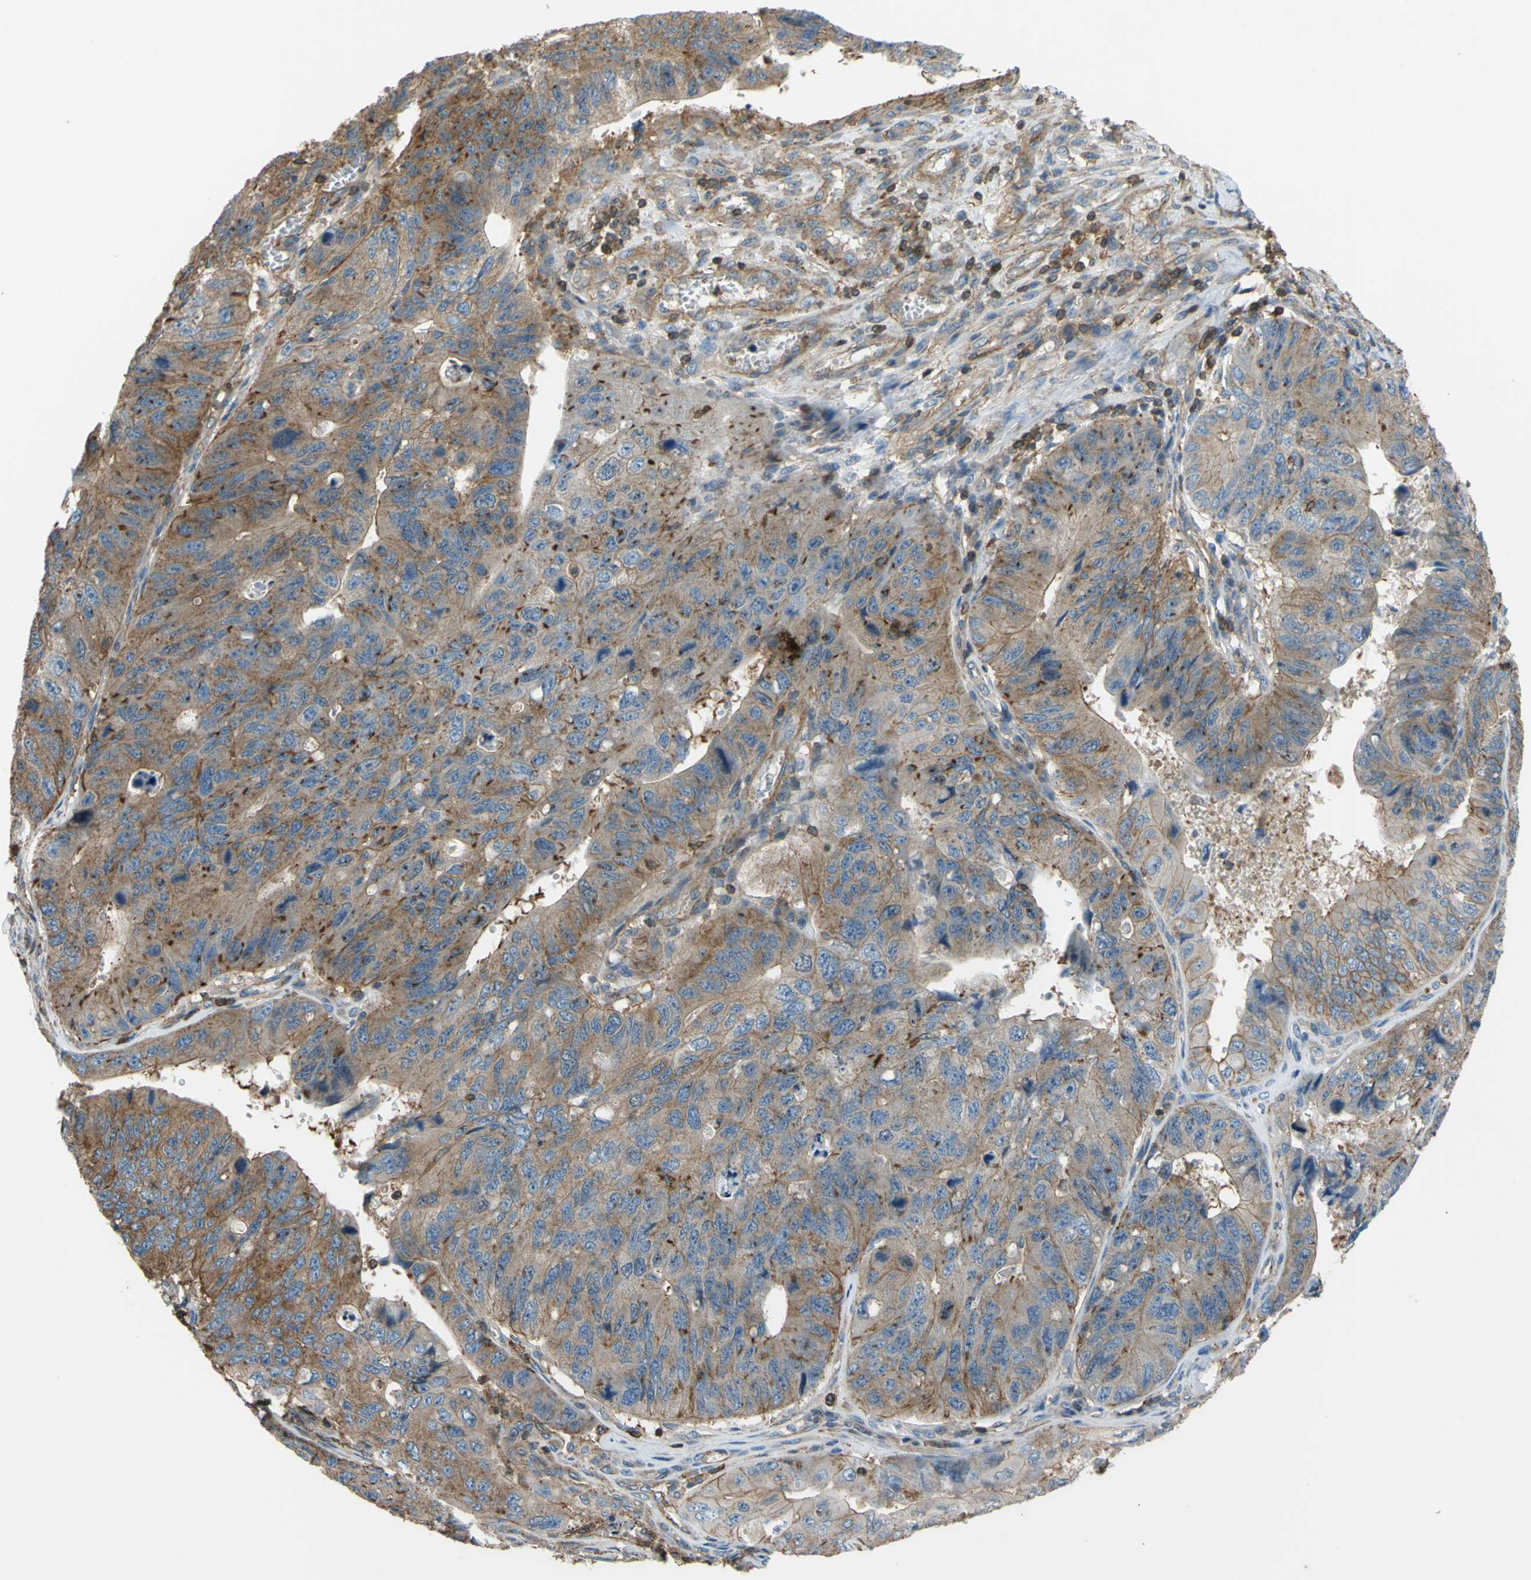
{"staining": {"intensity": "moderate", "quantity": ">75%", "location": "cytoplasmic/membranous"}, "tissue": "stomach cancer", "cell_type": "Tumor cells", "image_type": "cancer", "snomed": [{"axis": "morphology", "description": "Adenocarcinoma, NOS"}, {"axis": "topography", "description": "Stomach"}], "caption": "Stomach cancer stained with DAB (3,3'-diaminobenzidine) immunohistochemistry displays medium levels of moderate cytoplasmic/membranous staining in approximately >75% of tumor cells.", "gene": "ADD3", "patient": {"sex": "male", "age": 59}}